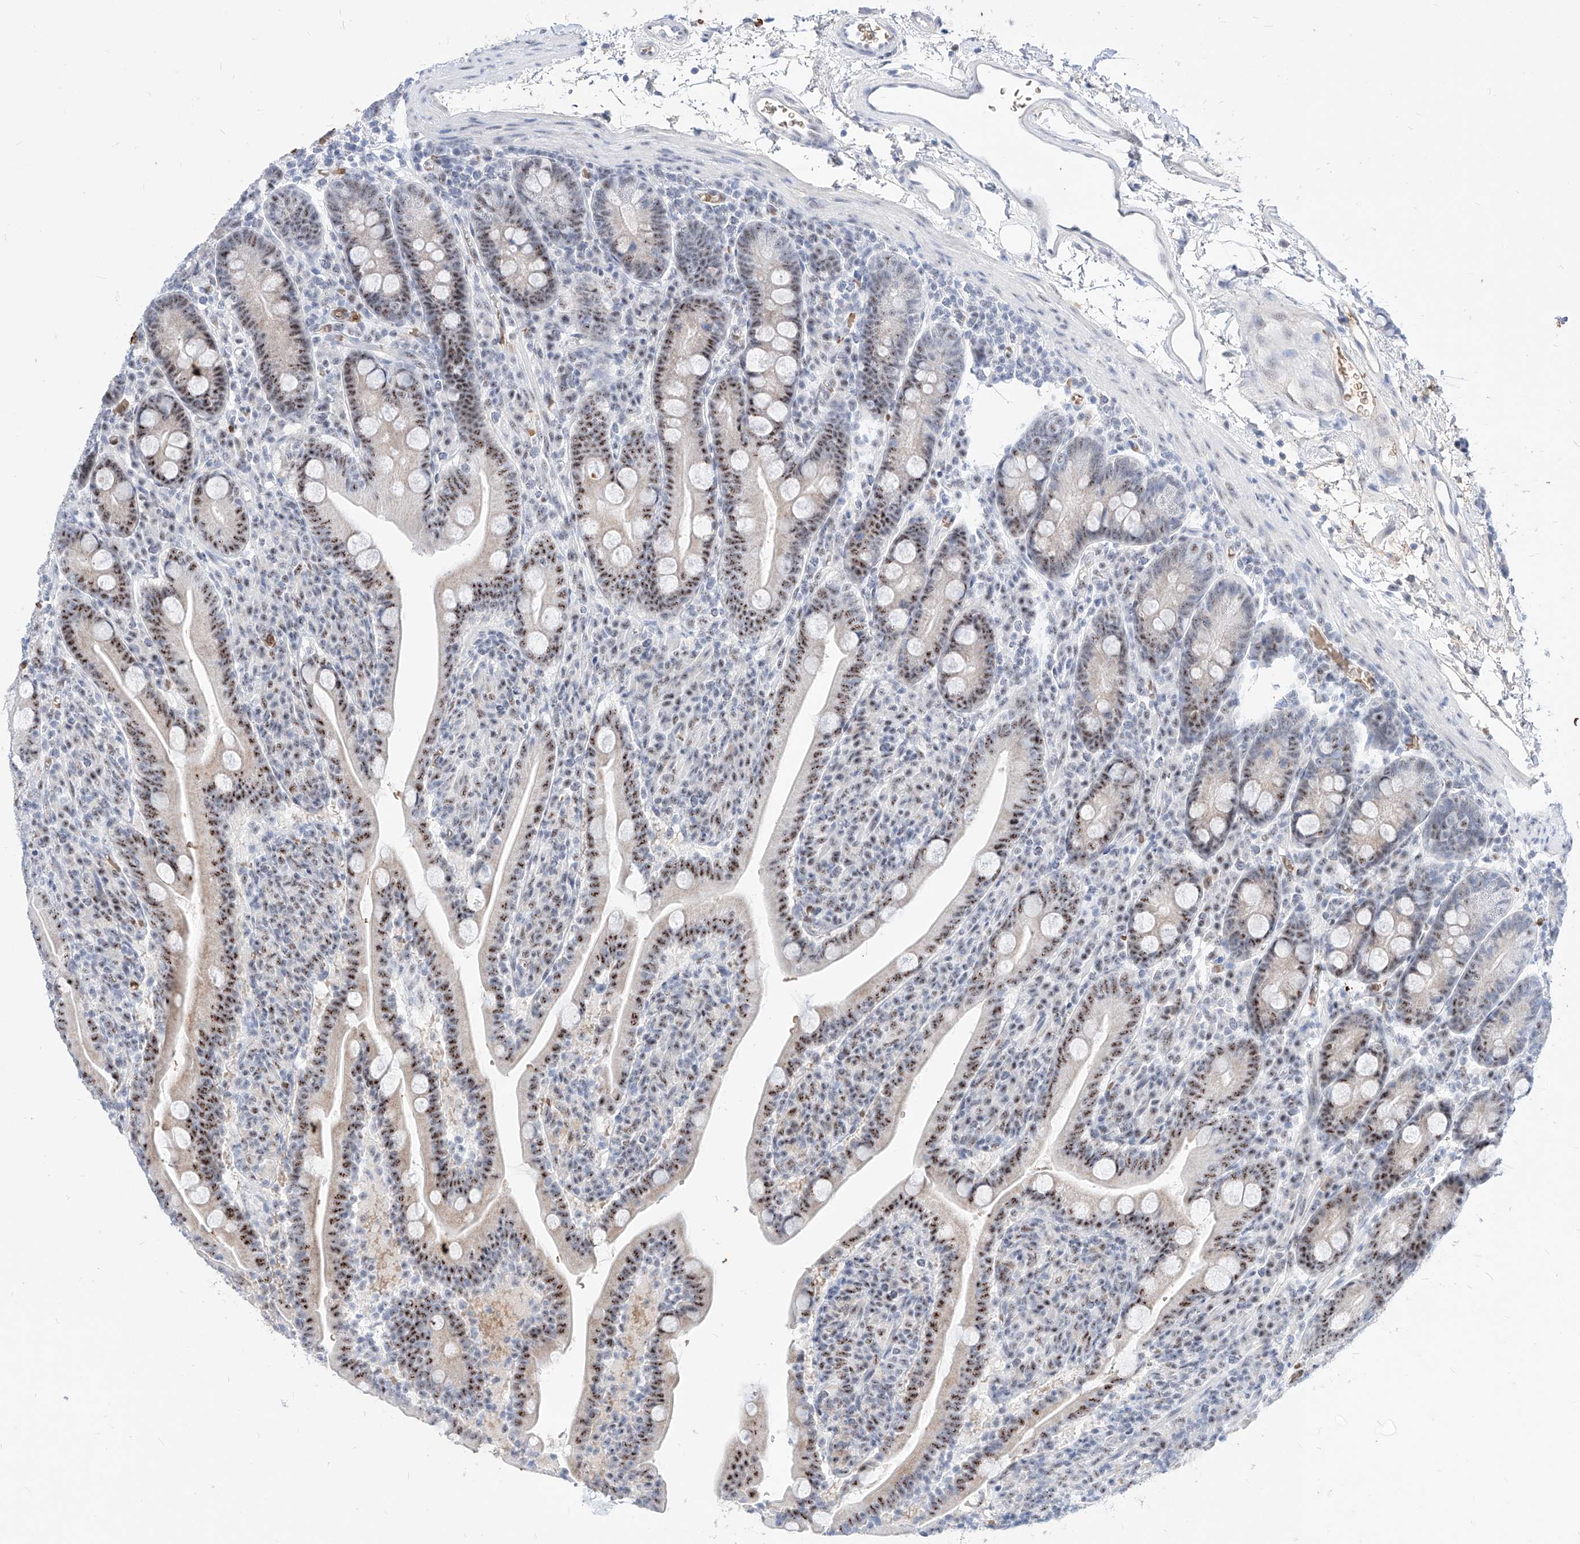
{"staining": {"intensity": "moderate", "quantity": ">75%", "location": "nuclear"}, "tissue": "duodenum", "cell_type": "Glandular cells", "image_type": "normal", "snomed": [{"axis": "morphology", "description": "Normal tissue, NOS"}, {"axis": "topography", "description": "Duodenum"}], "caption": "Immunohistochemistry image of normal human duodenum stained for a protein (brown), which exhibits medium levels of moderate nuclear staining in approximately >75% of glandular cells.", "gene": "ZFP42", "patient": {"sex": "male", "age": 35}}